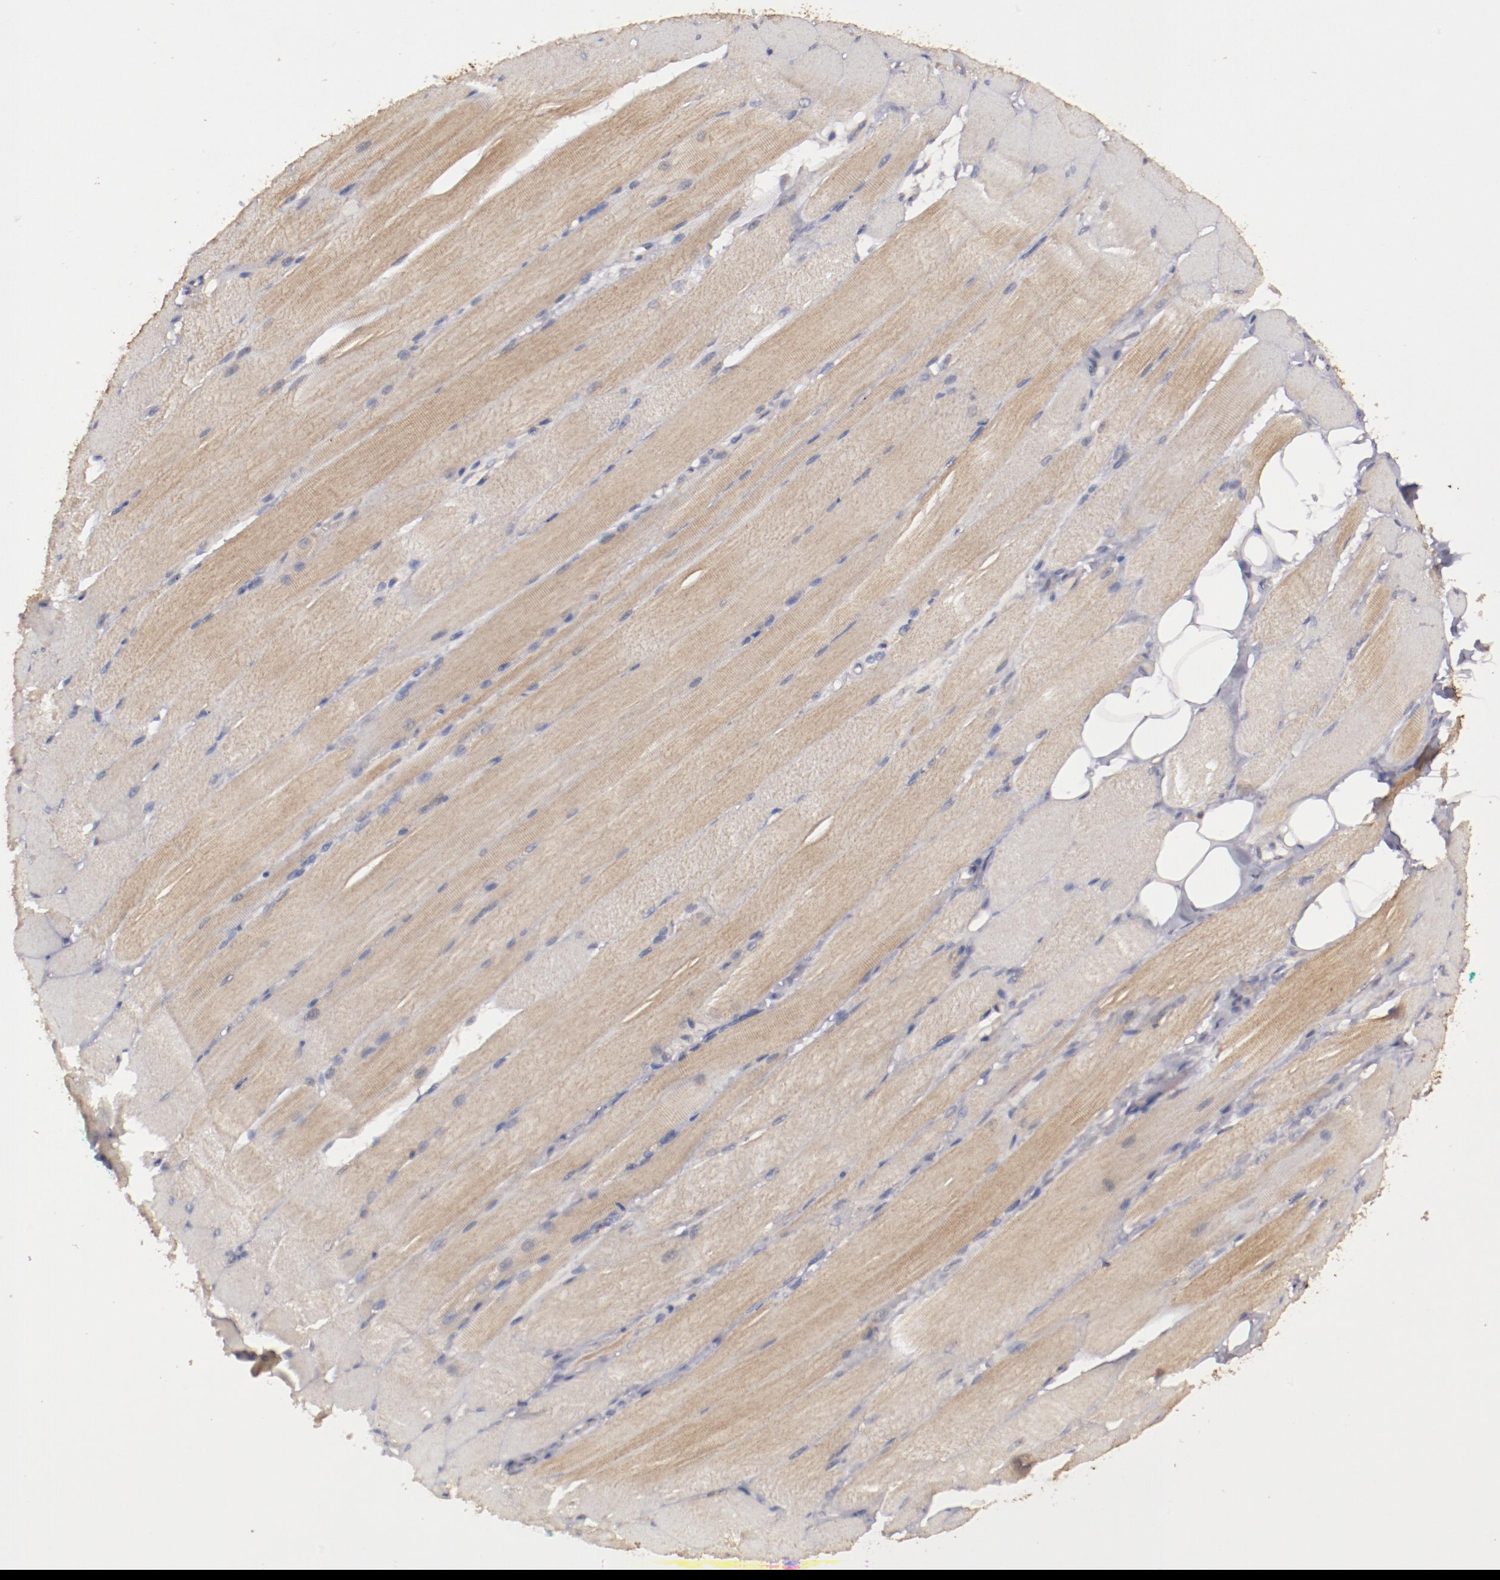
{"staining": {"intensity": "weak", "quantity": ">75%", "location": "cytoplasmic/membranous"}, "tissue": "skeletal muscle", "cell_type": "Myocytes", "image_type": "normal", "snomed": [{"axis": "morphology", "description": "Normal tissue, NOS"}, {"axis": "topography", "description": "Skeletal muscle"}, {"axis": "topography", "description": "Peripheral nerve tissue"}], "caption": "Immunohistochemistry photomicrograph of normal human skeletal muscle stained for a protein (brown), which displays low levels of weak cytoplasmic/membranous expression in about >75% of myocytes.", "gene": "FAT1", "patient": {"sex": "female", "age": 84}}